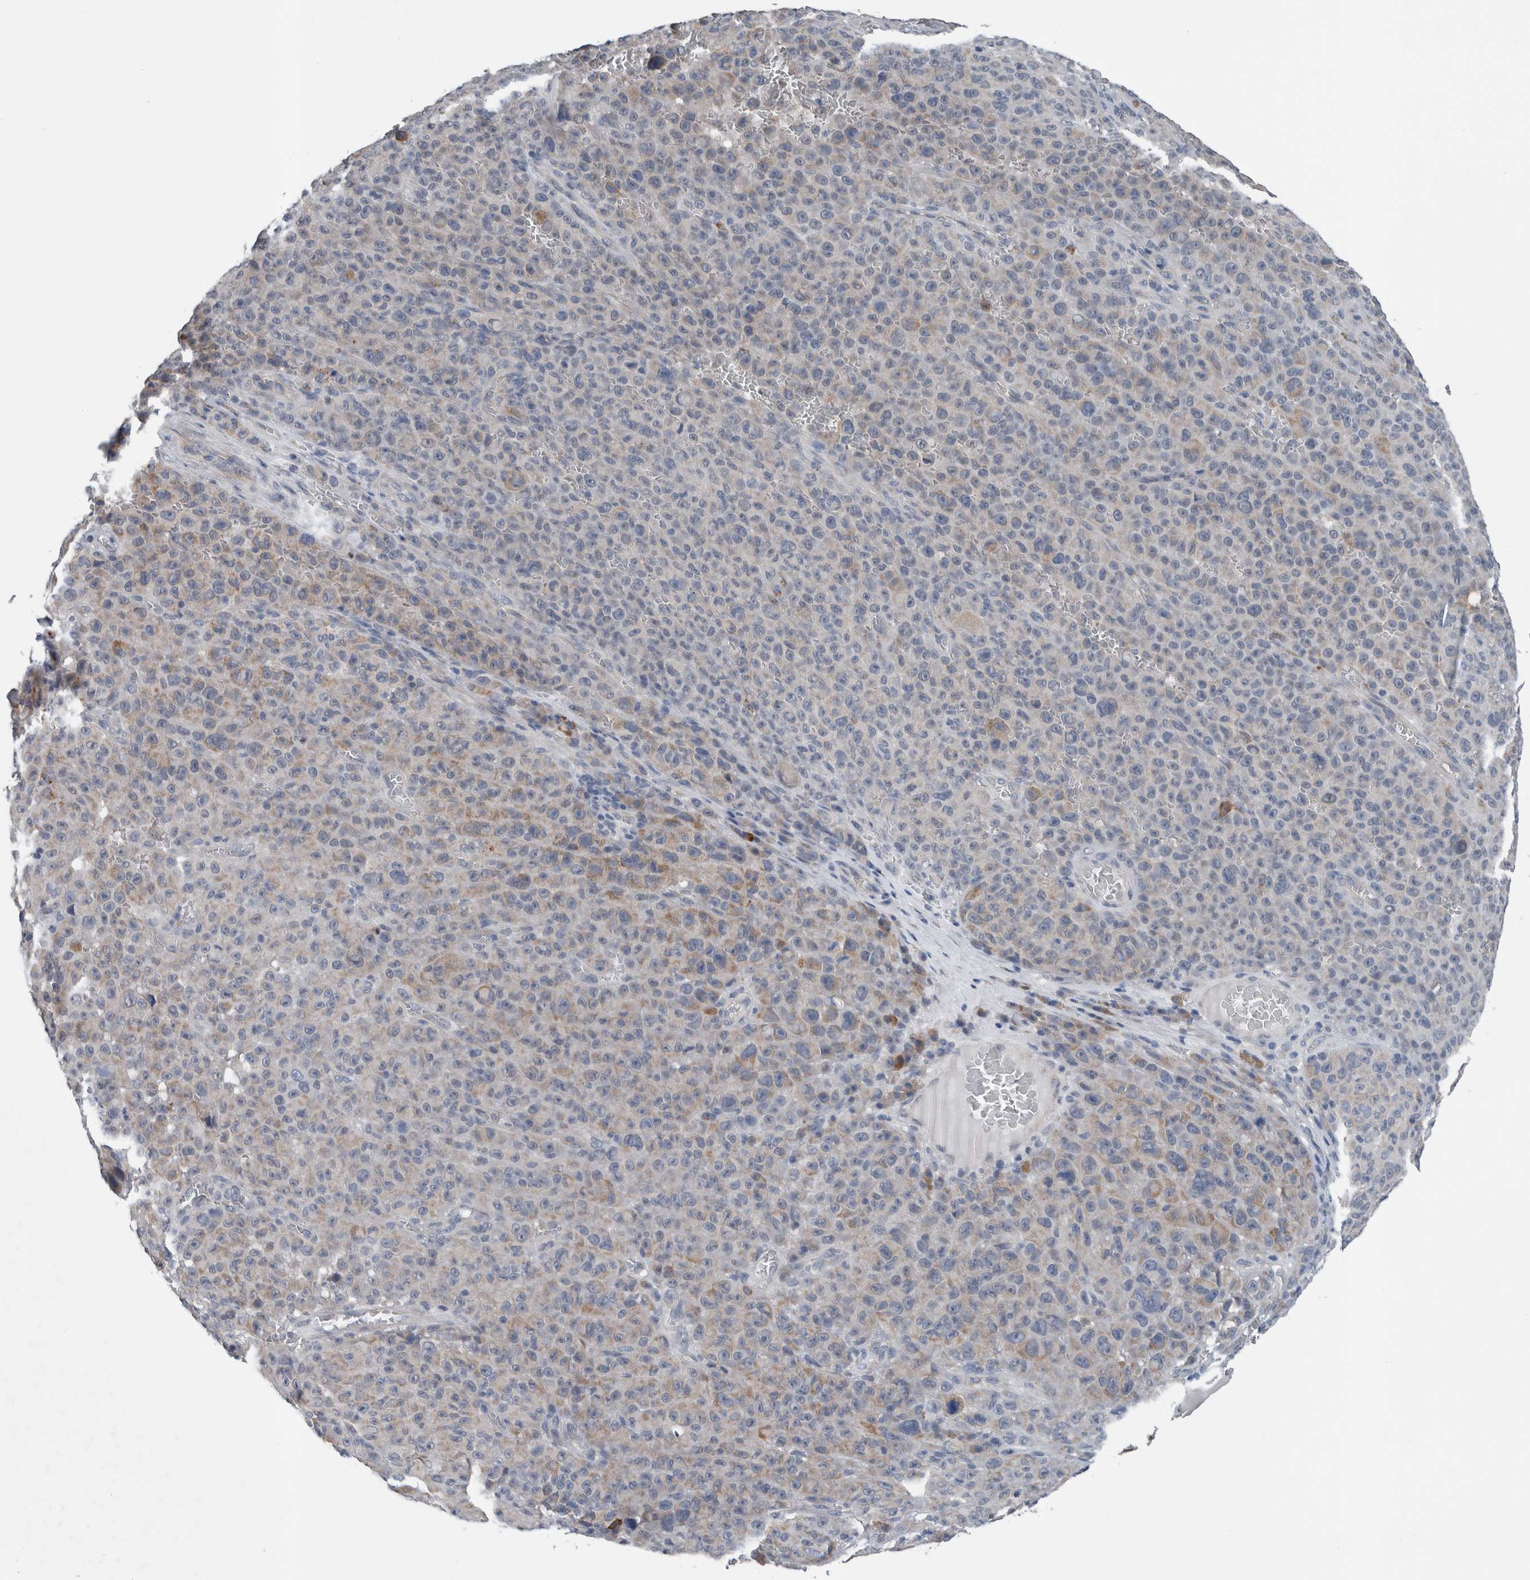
{"staining": {"intensity": "negative", "quantity": "none", "location": "none"}, "tissue": "melanoma", "cell_type": "Tumor cells", "image_type": "cancer", "snomed": [{"axis": "morphology", "description": "Malignant melanoma, NOS"}, {"axis": "topography", "description": "Skin"}], "caption": "Tumor cells are negative for brown protein staining in melanoma. (Brightfield microscopy of DAB (3,3'-diaminobenzidine) immunohistochemistry (IHC) at high magnification).", "gene": "CRNN", "patient": {"sex": "female", "age": 82}}